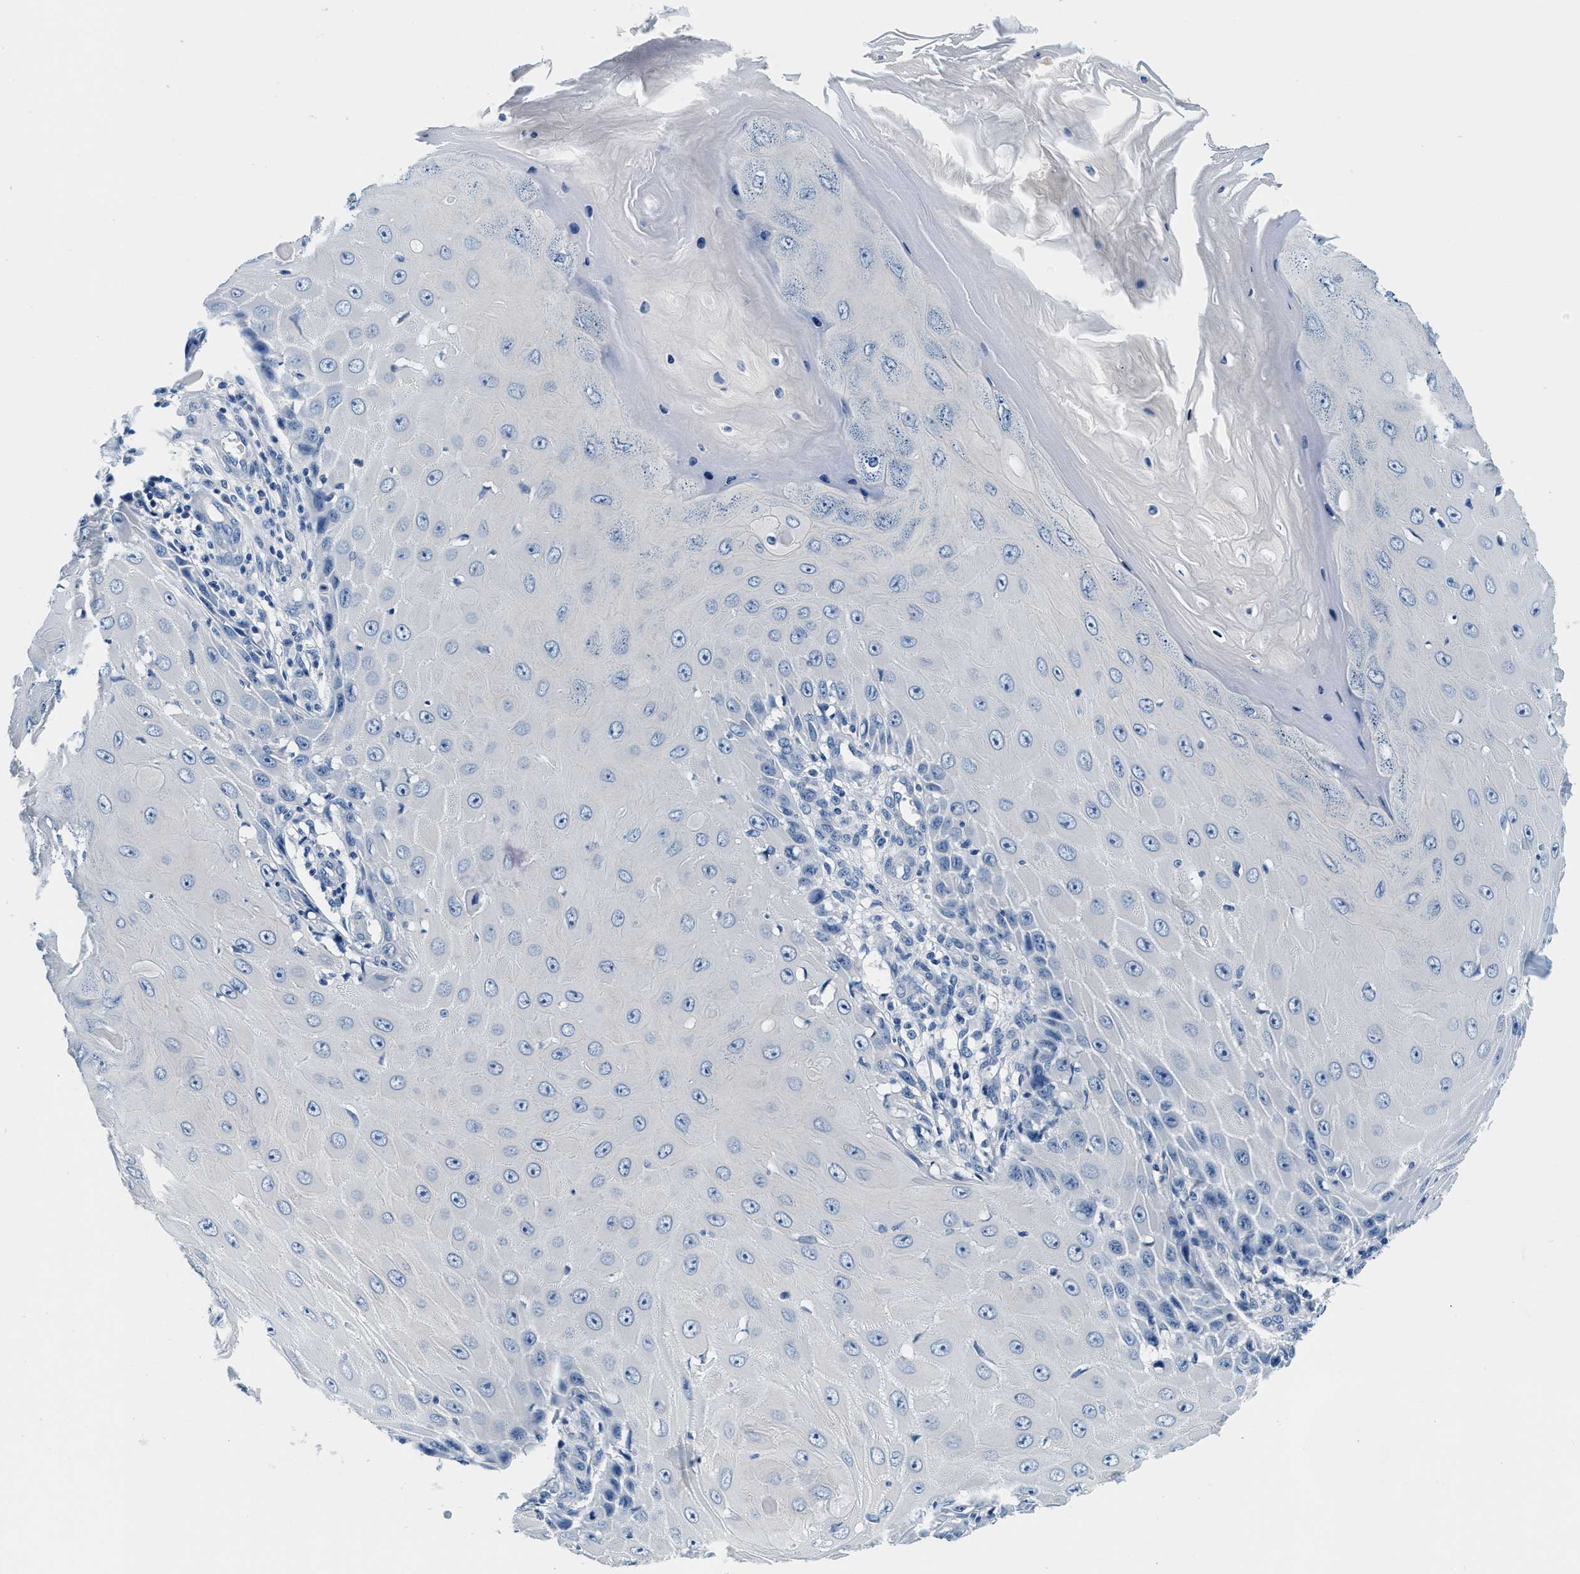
{"staining": {"intensity": "negative", "quantity": "none", "location": "none"}, "tissue": "skin cancer", "cell_type": "Tumor cells", "image_type": "cancer", "snomed": [{"axis": "morphology", "description": "Squamous cell carcinoma, NOS"}, {"axis": "topography", "description": "Skin"}], "caption": "The image demonstrates no staining of tumor cells in skin cancer.", "gene": "GSTM3", "patient": {"sex": "female", "age": 73}}